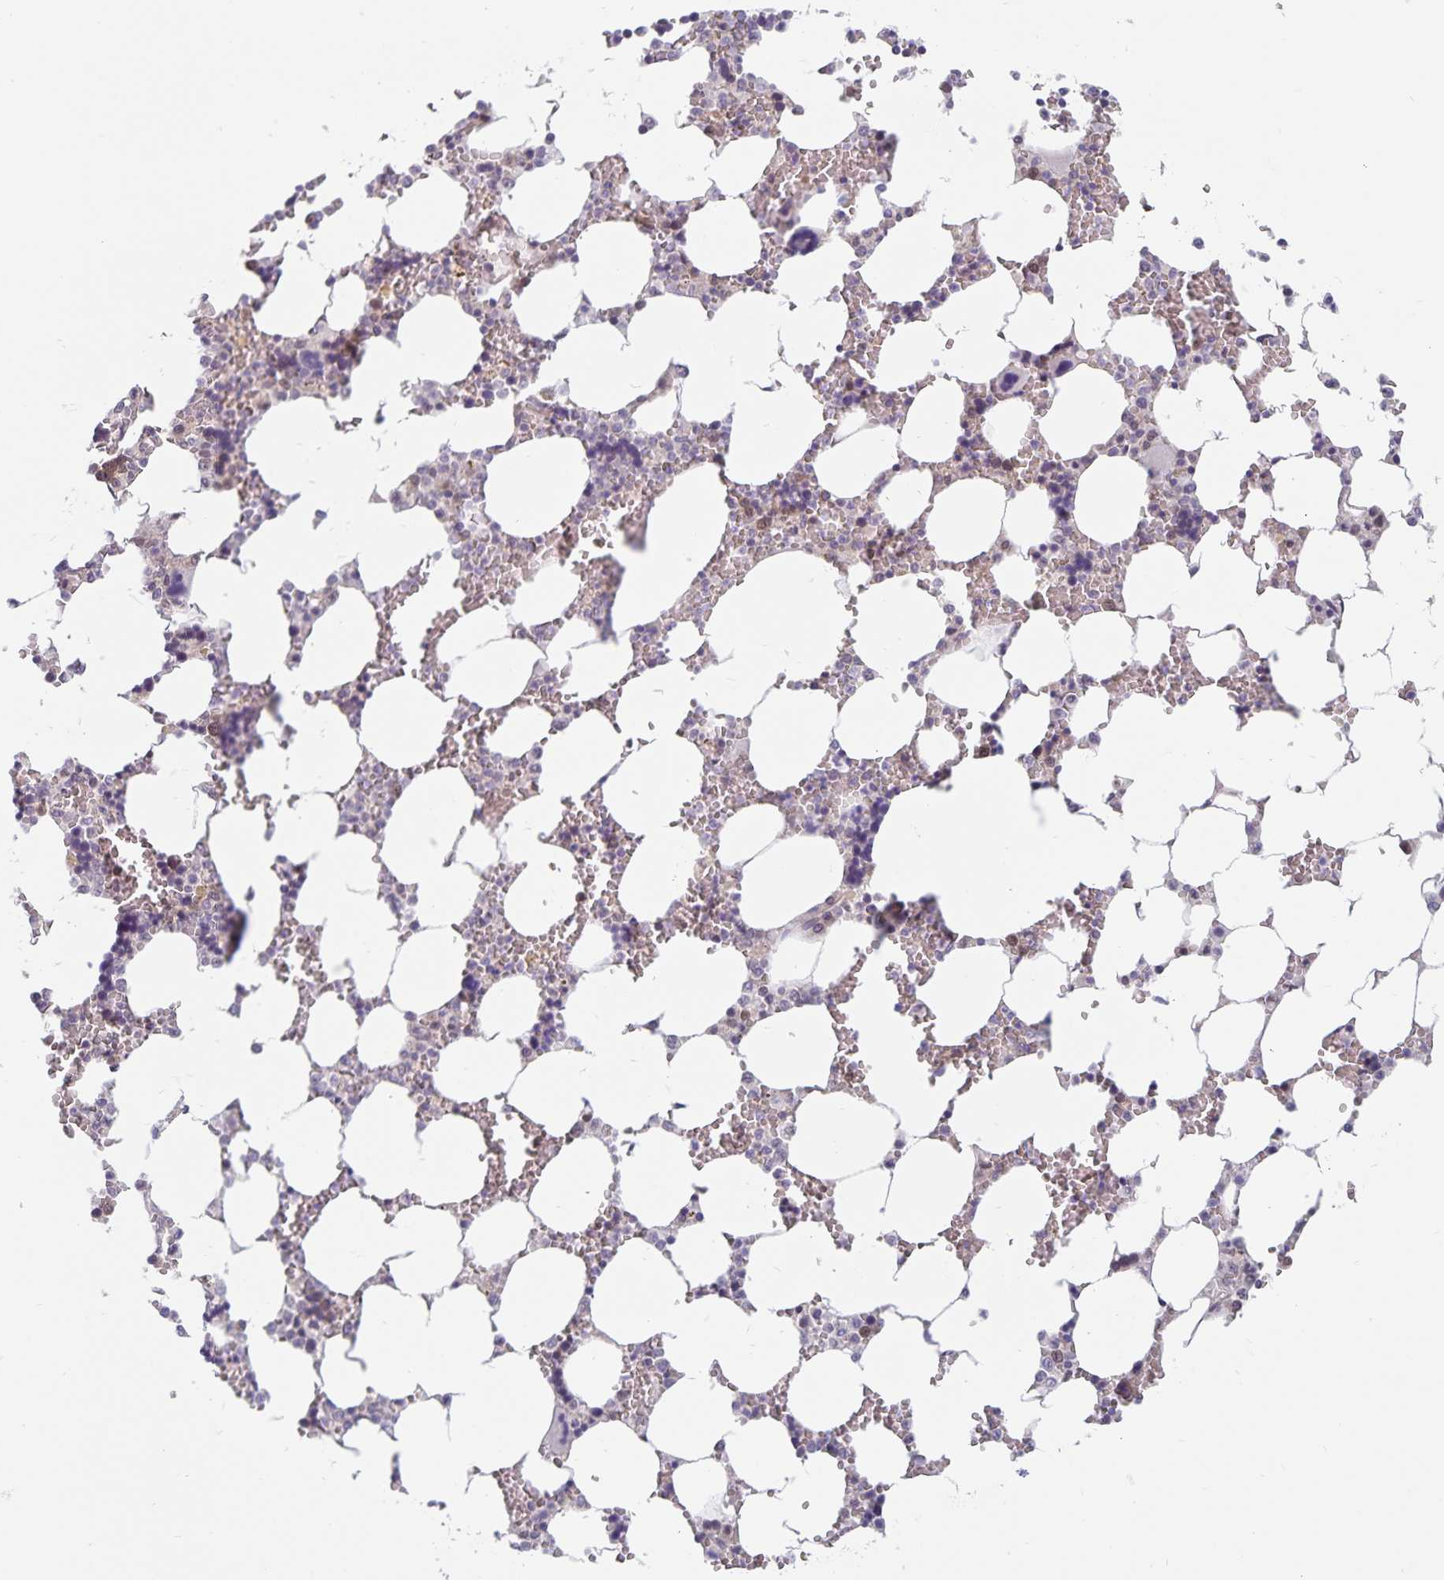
{"staining": {"intensity": "negative", "quantity": "none", "location": "none"}, "tissue": "bone marrow", "cell_type": "Hematopoietic cells", "image_type": "normal", "snomed": [{"axis": "morphology", "description": "Normal tissue, NOS"}, {"axis": "topography", "description": "Bone marrow"}], "caption": "This image is of unremarkable bone marrow stained with immunohistochemistry (IHC) to label a protein in brown with the nuclei are counter-stained blue. There is no positivity in hematopoietic cells.", "gene": "BAG6", "patient": {"sex": "male", "age": 64}}